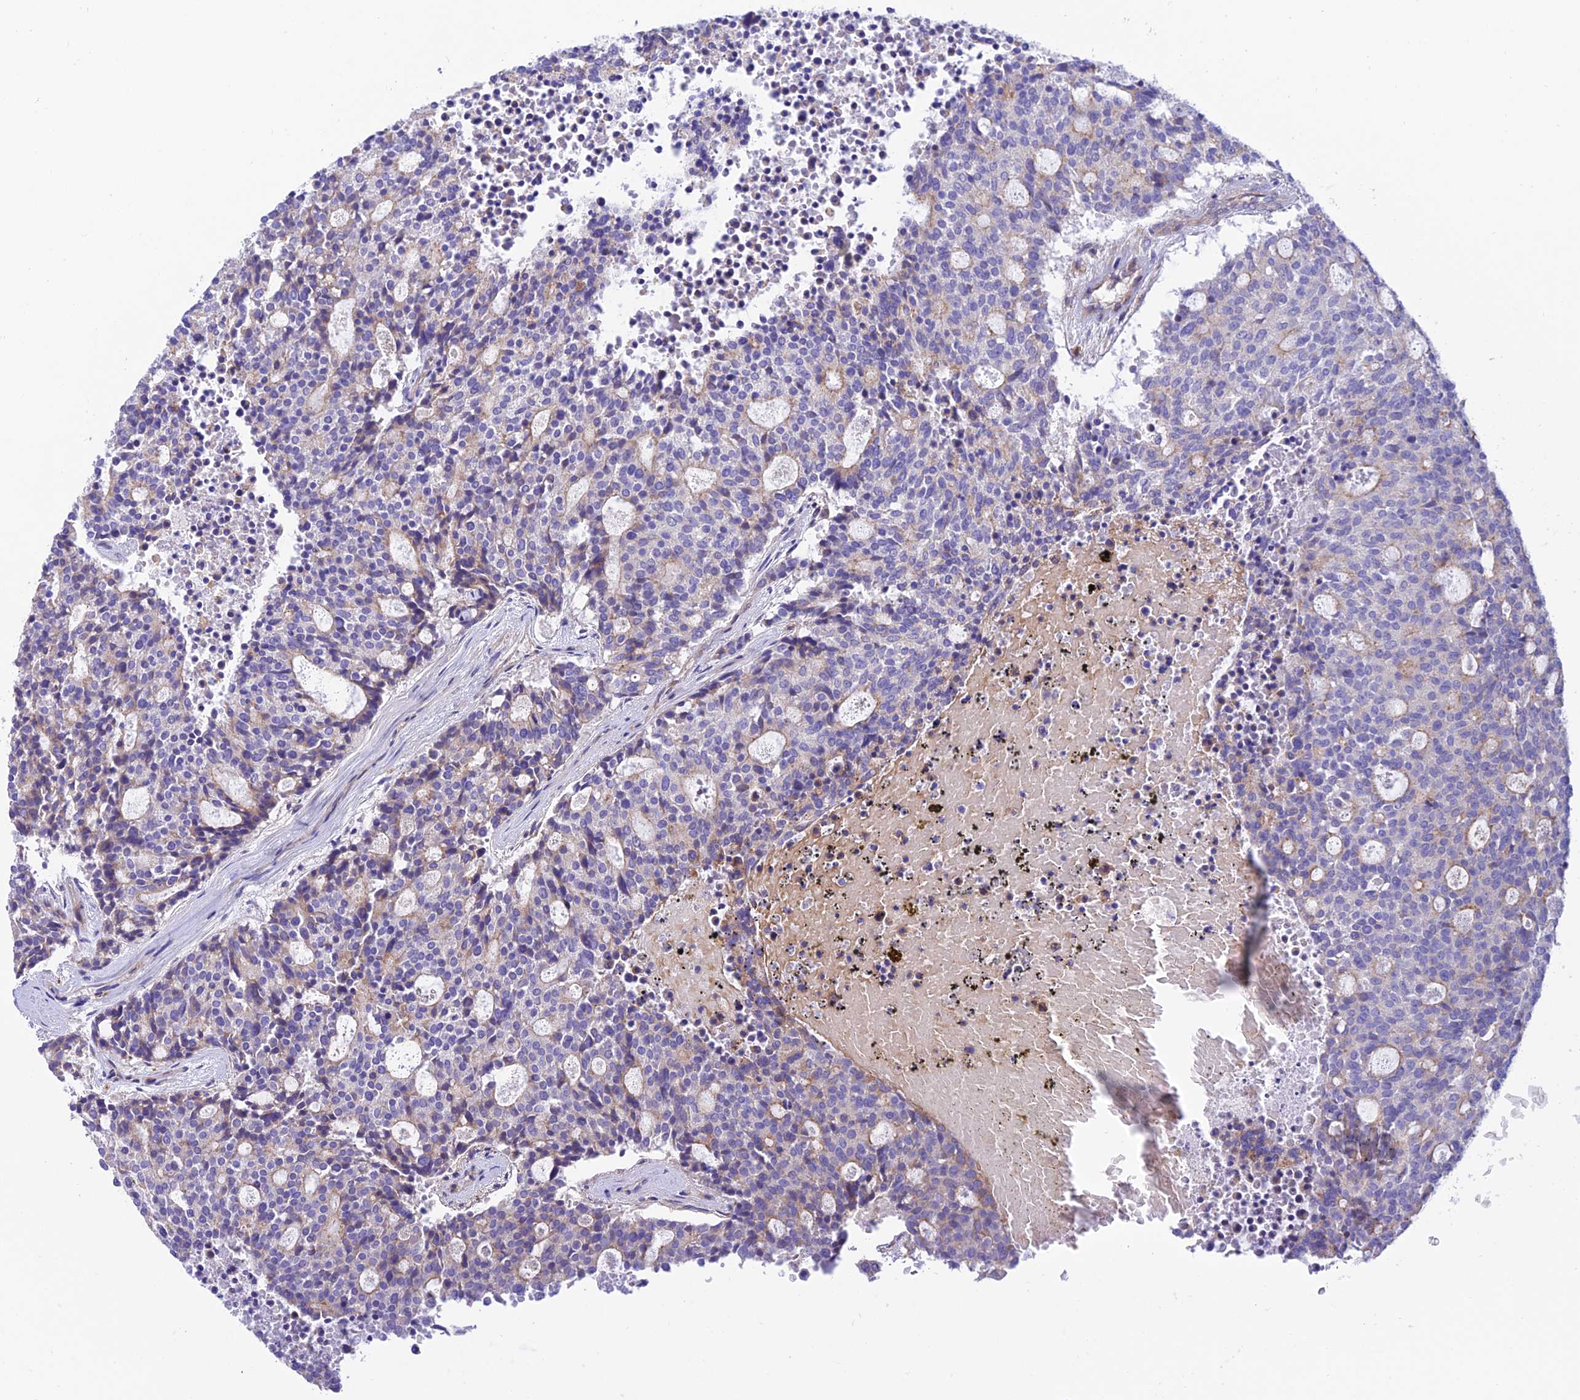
{"staining": {"intensity": "weak", "quantity": "<25%", "location": "cytoplasmic/membranous"}, "tissue": "carcinoid", "cell_type": "Tumor cells", "image_type": "cancer", "snomed": [{"axis": "morphology", "description": "Carcinoid, malignant, NOS"}, {"axis": "topography", "description": "Pancreas"}], "caption": "Immunohistochemistry (IHC) histopathology image of human carcinoid stained for a protein (brown), which demonstrates no expression in tumor cells.", "gene": "CCDC157", "patient": {"sex": "female", "age": 54}}